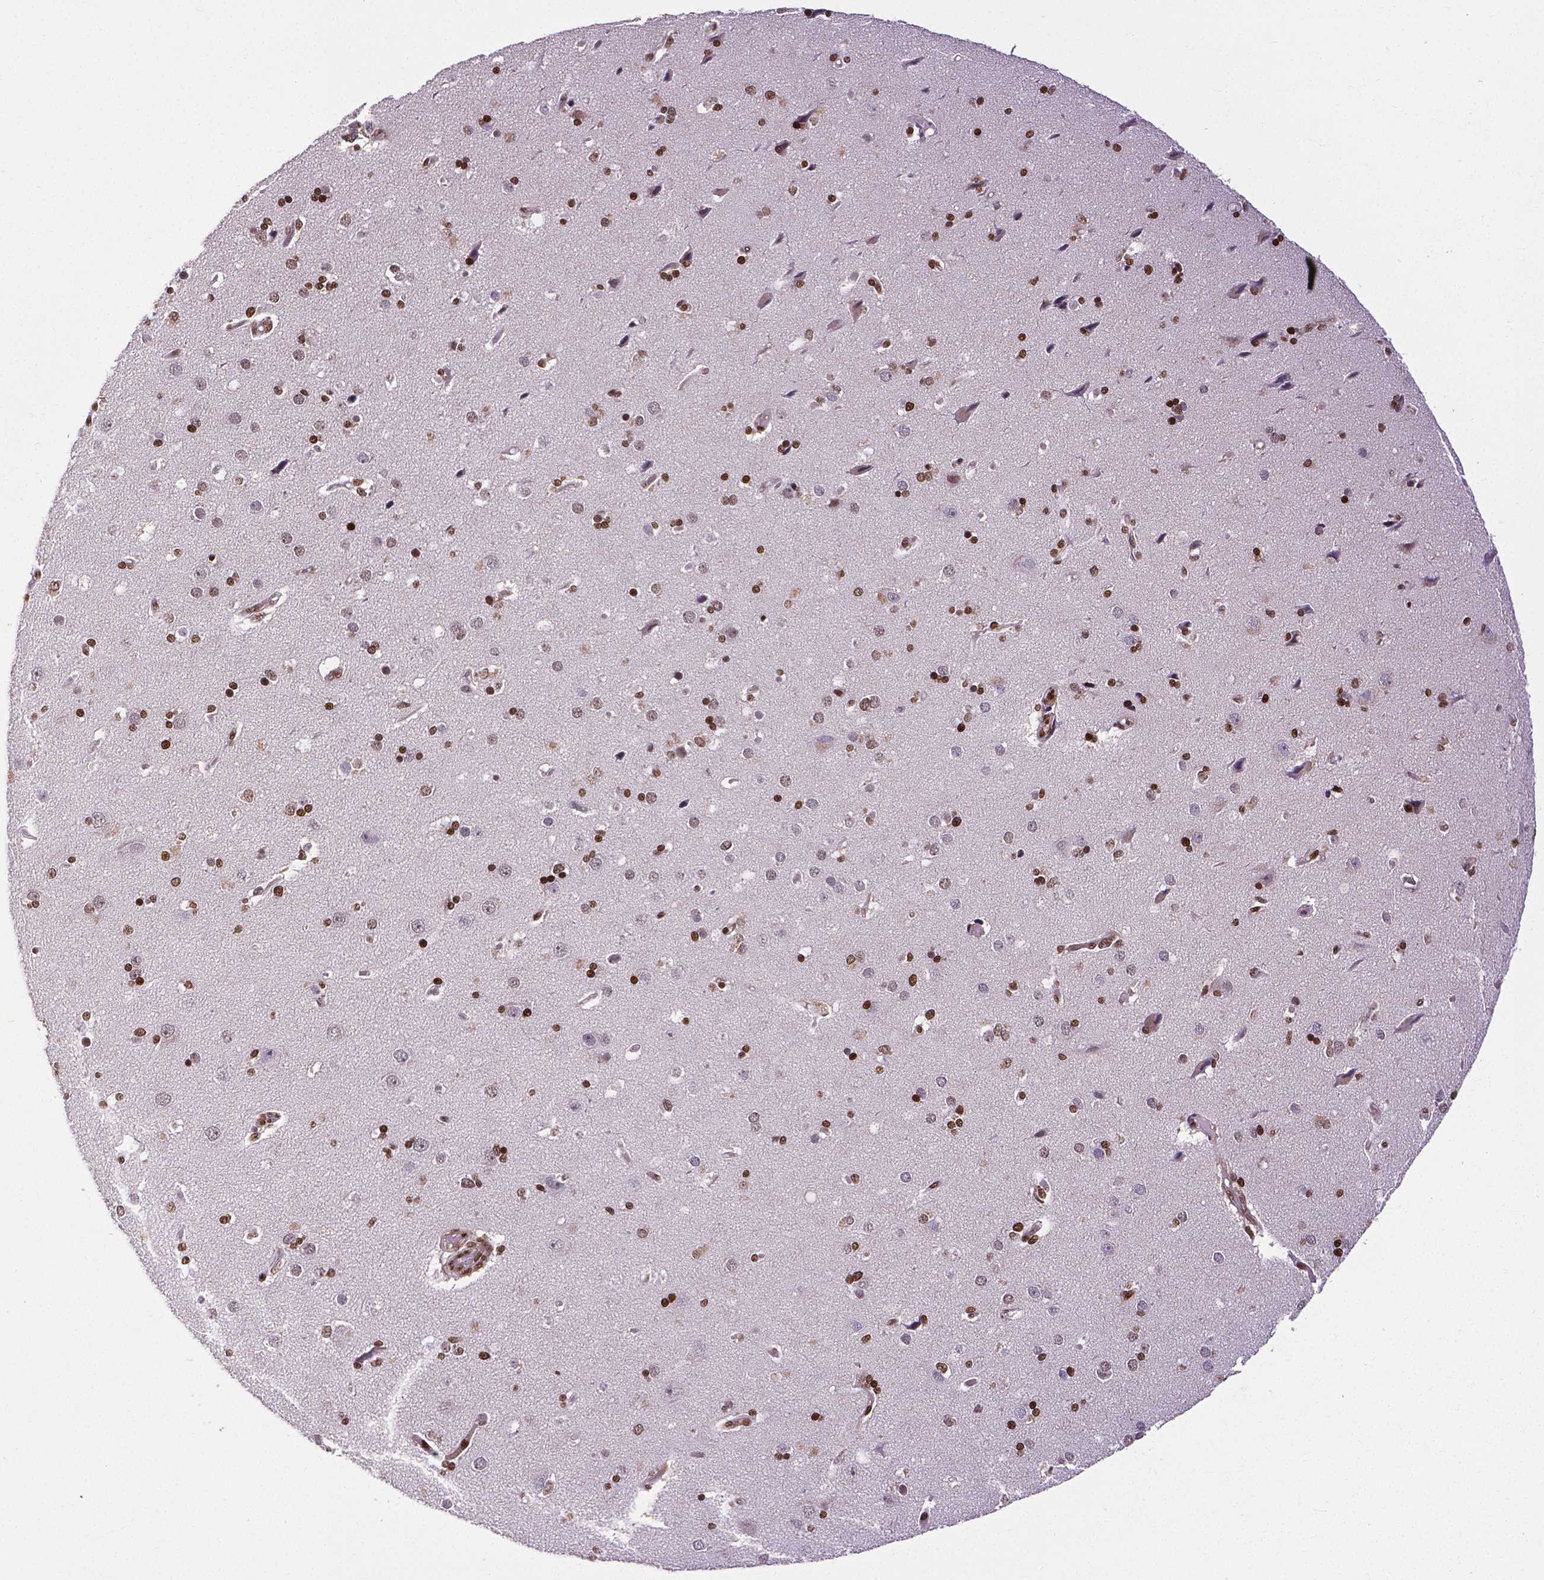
{"staining": {"intensity": "moderate", "quantity": "<25%", "location": "nuclear"}, "tissue": "cerebral cortex", "cell_type": "Endothelial cells", "image_type": "normal", "snomed": [{"axis": "morphology", "description": "Normal tissue, NOS"}, {"axis": "morphology", "description": "Glioma, malignant, High grade"}, {"axis": "topography", "description": "Cerebral cortex"}], "caption": "Immunohistochemical staining of benign cerebral cortex displays low levels of moderate nuclear expression in about <25% of endothelial cells.", "gene": "CTCF", "patient": {"sex": "male", "age": 71}}